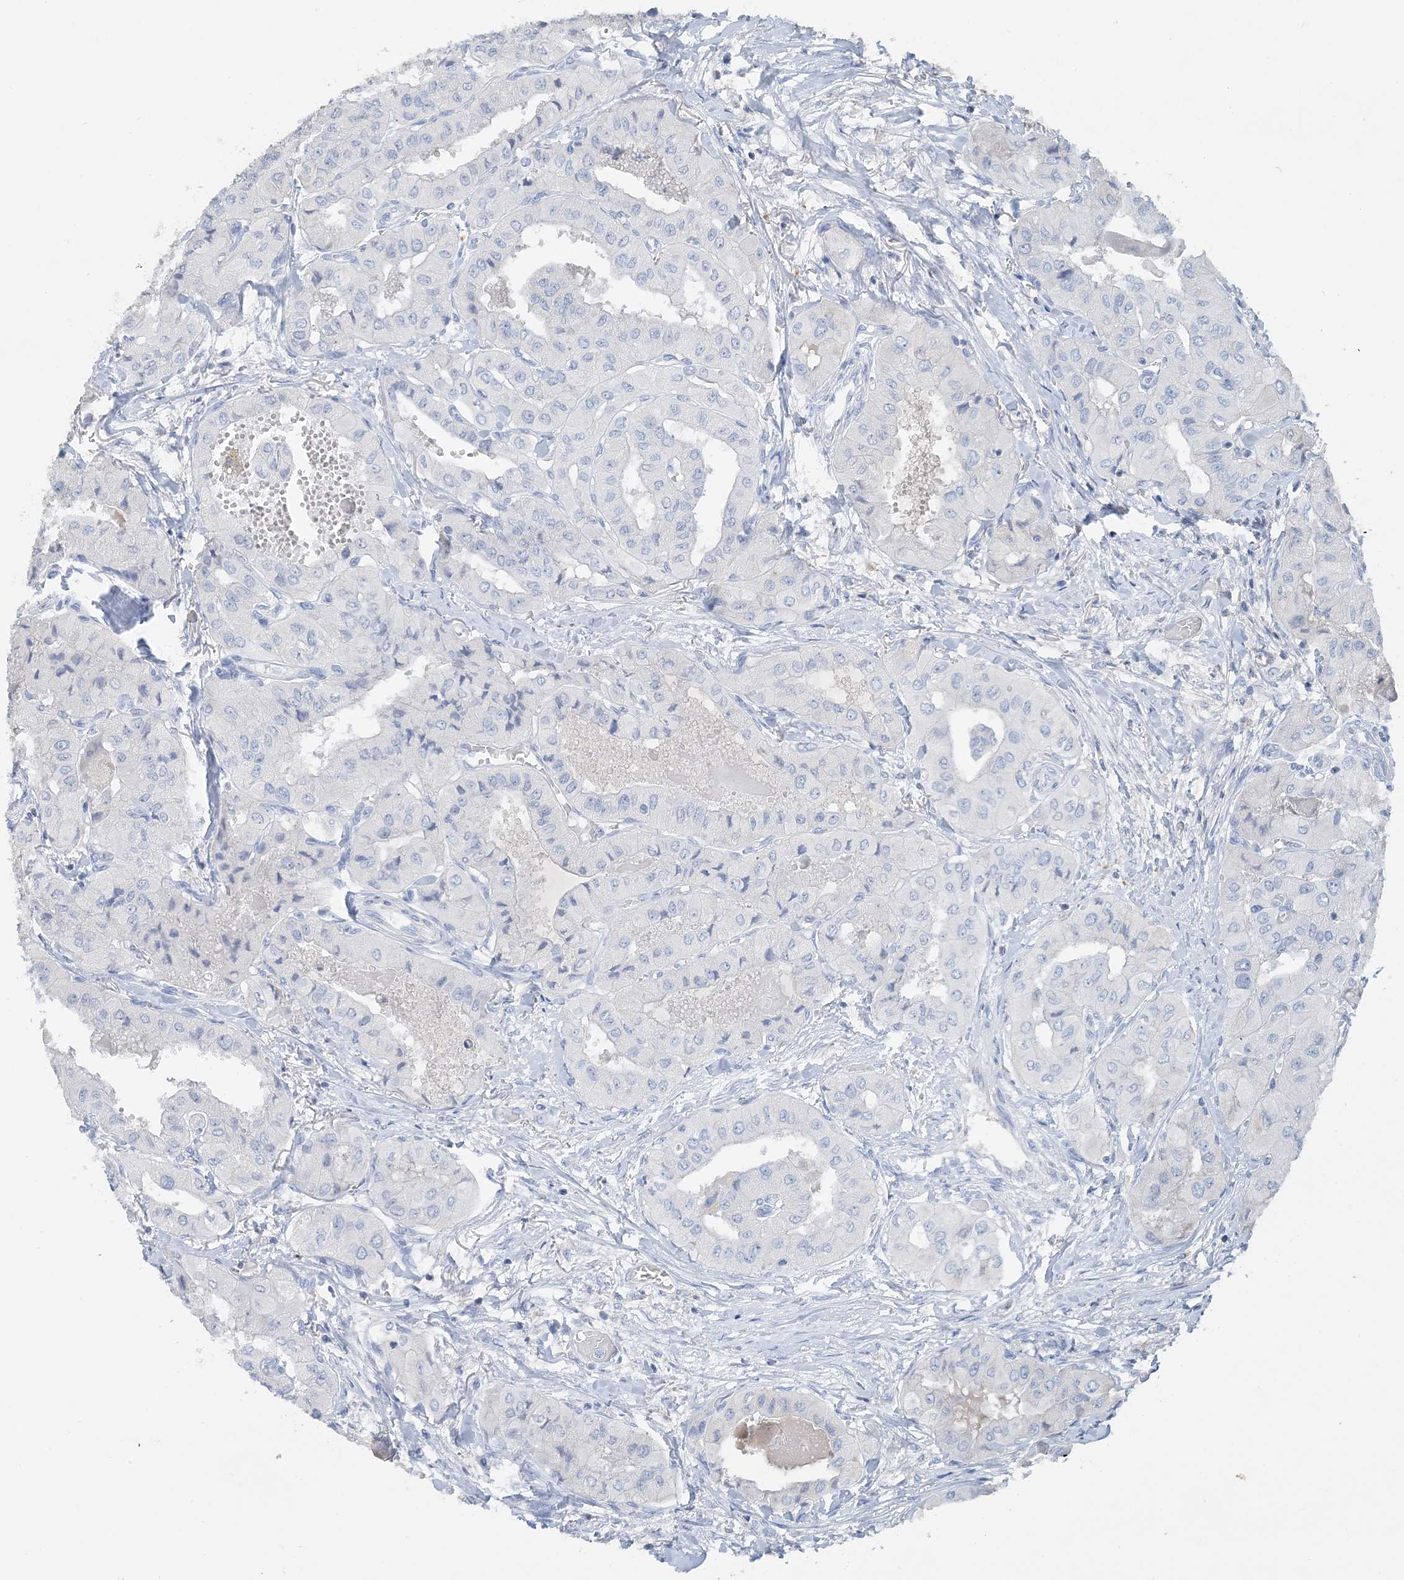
{"staining": {"intensity": "negative", "quantity": "none", "location": "none"}, "tissue": "thyroid cancer", "cell_type": "Tumor cells", "image_type": "cancer", "snomed": [{"axis": "morphology", "description": "Papillary adenocarcinoma, NOS"}, {"axis": "topography", "description": "Thyroid gland"}], "caption": "Immunohistochemical staining of thyroid papillary adenocarcinoma reveals no significant expression in tumor cells.", "gene": "CTRL", "patient": {"sex": "female", "age": 59}}